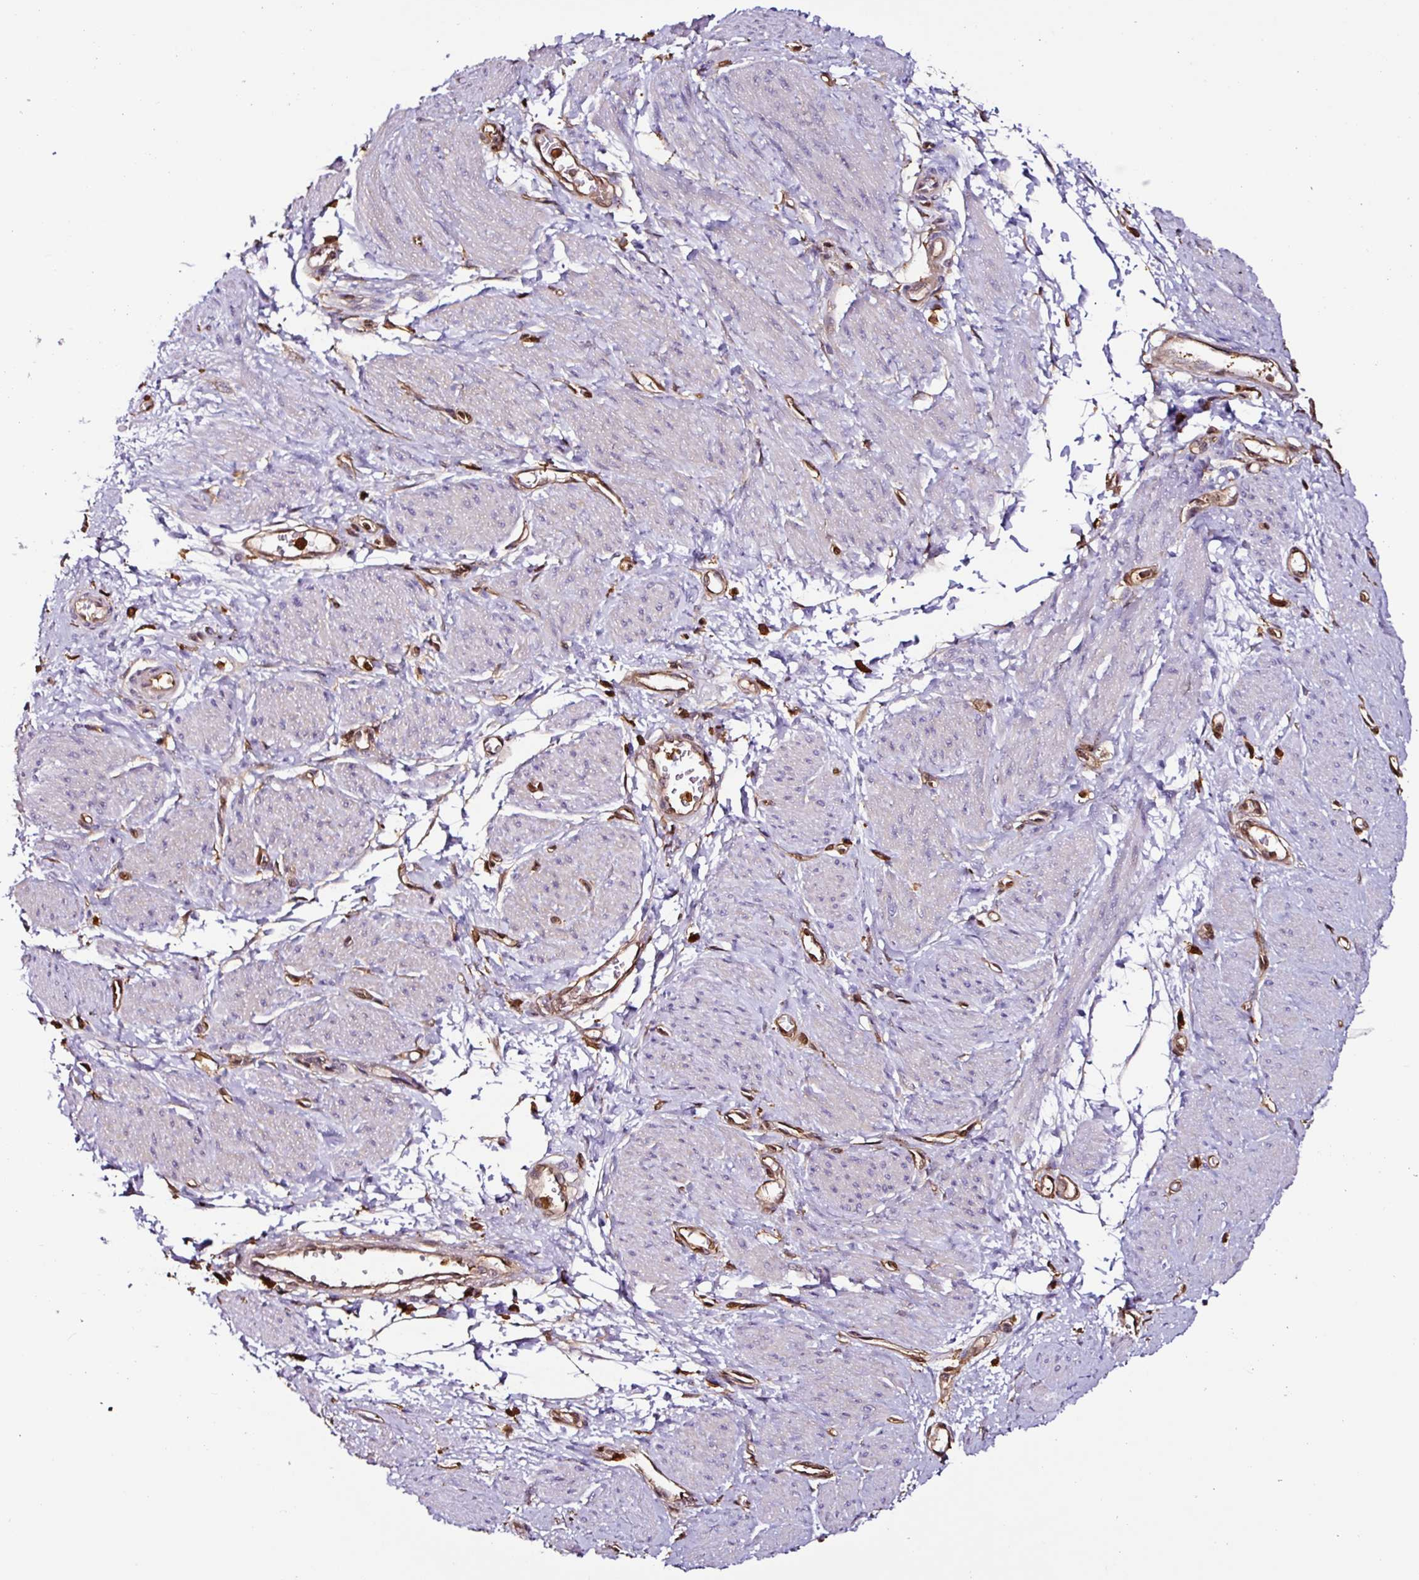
{"staining": {"intensity": "negative", "quantity": "none", "location": "none"}, "tissue": "smooth muscle", "cell_type": "Smooth muscle cells", "image_type": "normal", "snomed": [{"axis": "morphology", "description": "Normal tissue, NOS"}, {"axis": "topography", "description": "Smooth muscle"}, {"axis": "topography", "description": "Uterus"}], "caption": "A high-resolution histopathology image shows immunohistochemistry staining of unremarkable smooth muscle, which reveals no significant positivity in smooth muscle cells. (DAB immunohistochemistry with hematoxylin counter stain).", "gene": "ARHGDIB", "patient": {"sex": "female", "age": 39}}